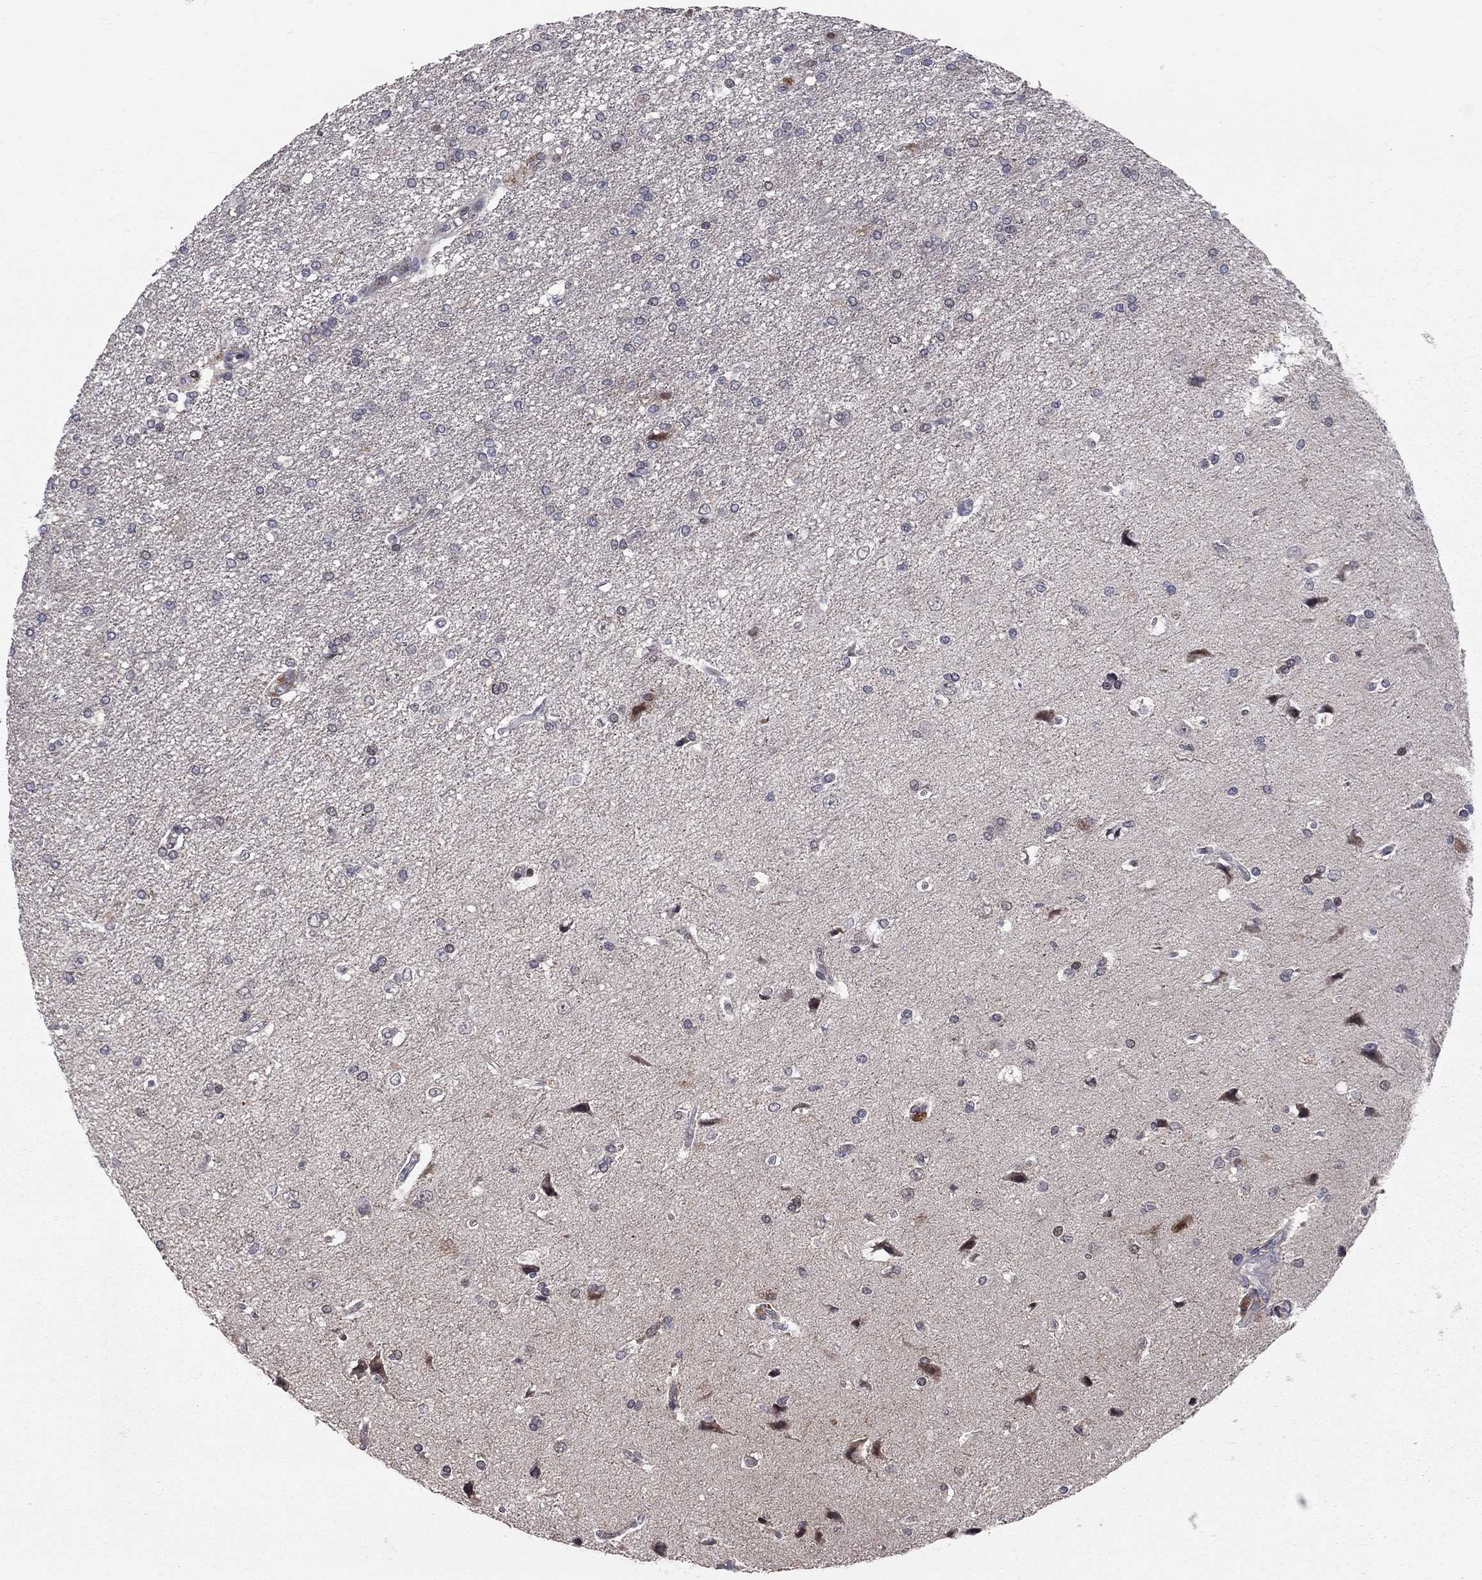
{"staining": {"intensity": "negative", "quantity": "none", "location": "none"}, "tissue": "glioma", "cell_type": "Tumor cells", "image_type": "cancer", "snomed": [{"axis": "morphology", "description": "Glioma, malignant, High grade"}, {"axis": "topography", "description": "Brain"}], "caption": "Glioma was stained to show a protein in brown. There is no significant staining in tumor cells. The staining was performed using DAB (3,3'-diaminobenzidine) to visualize the protein expression in brown, while the nuclei were stained in blue with hematoxylin (Magnification: 20x).", "gene": "HDAC3", "patient": {"sex": "female", "age": 63}}